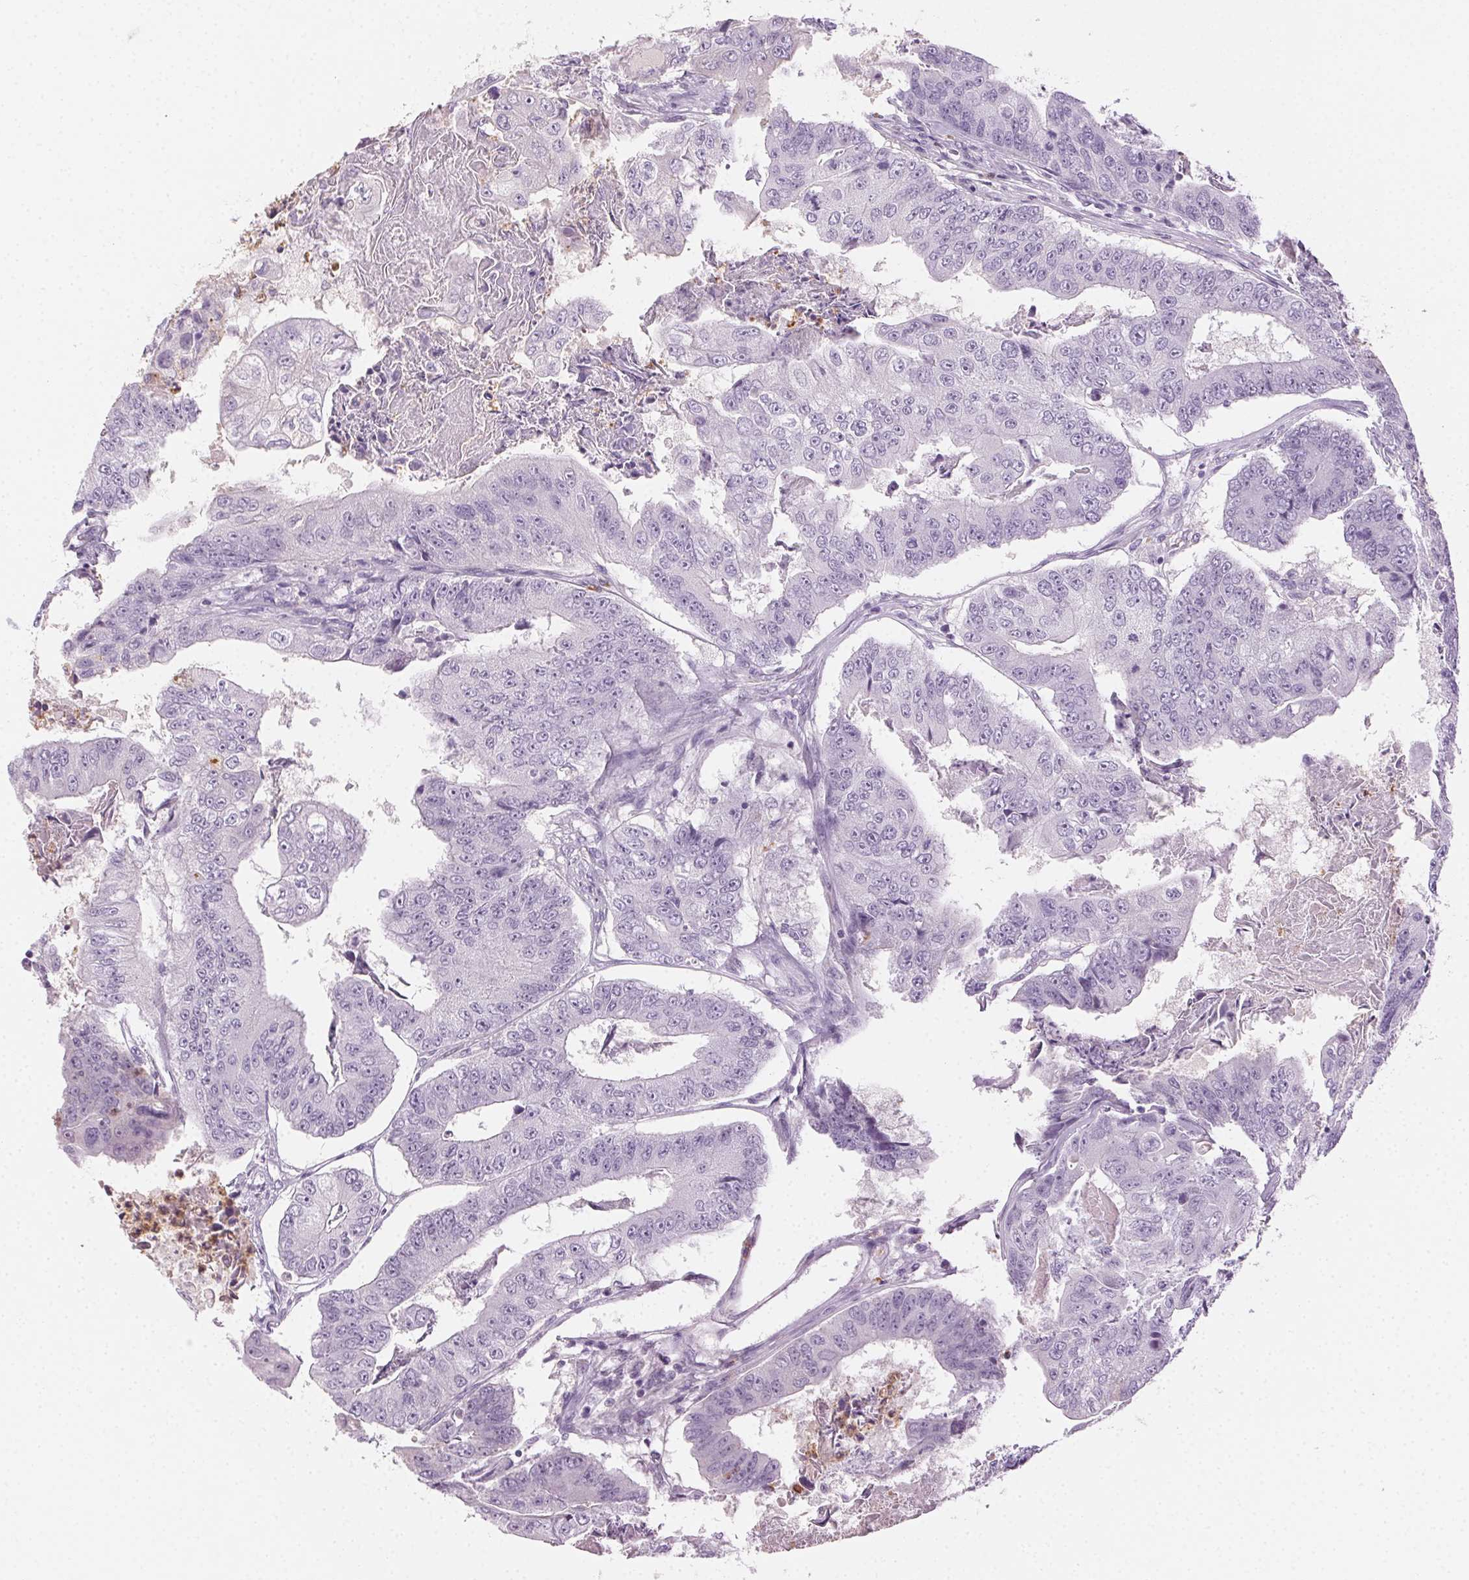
{"staining": {"intensity": "negative", "quantity": "none", "location": "none"}, "tissue": "colorectal cancer", "cell_type": "Tumor cells", "image_type": "cancer", "snomed": [{"axis": "morphology", "description": "Adenocarcinoma, NOS"}, {"axis": "topography", "description": "Colon"}], "caption": "A micrograph of colorectal adenocarcinoma stained for a protein exhibits no brown staining in tumor cells. Brightfield microscopy of immunohistochemistry stained with DAB (3,3'-diaminobenzidine) (brown) and hematoxylin (blue), captured at high magnification.", "gene": "MPO", "patient": {"sex": "female", "age": 67}}